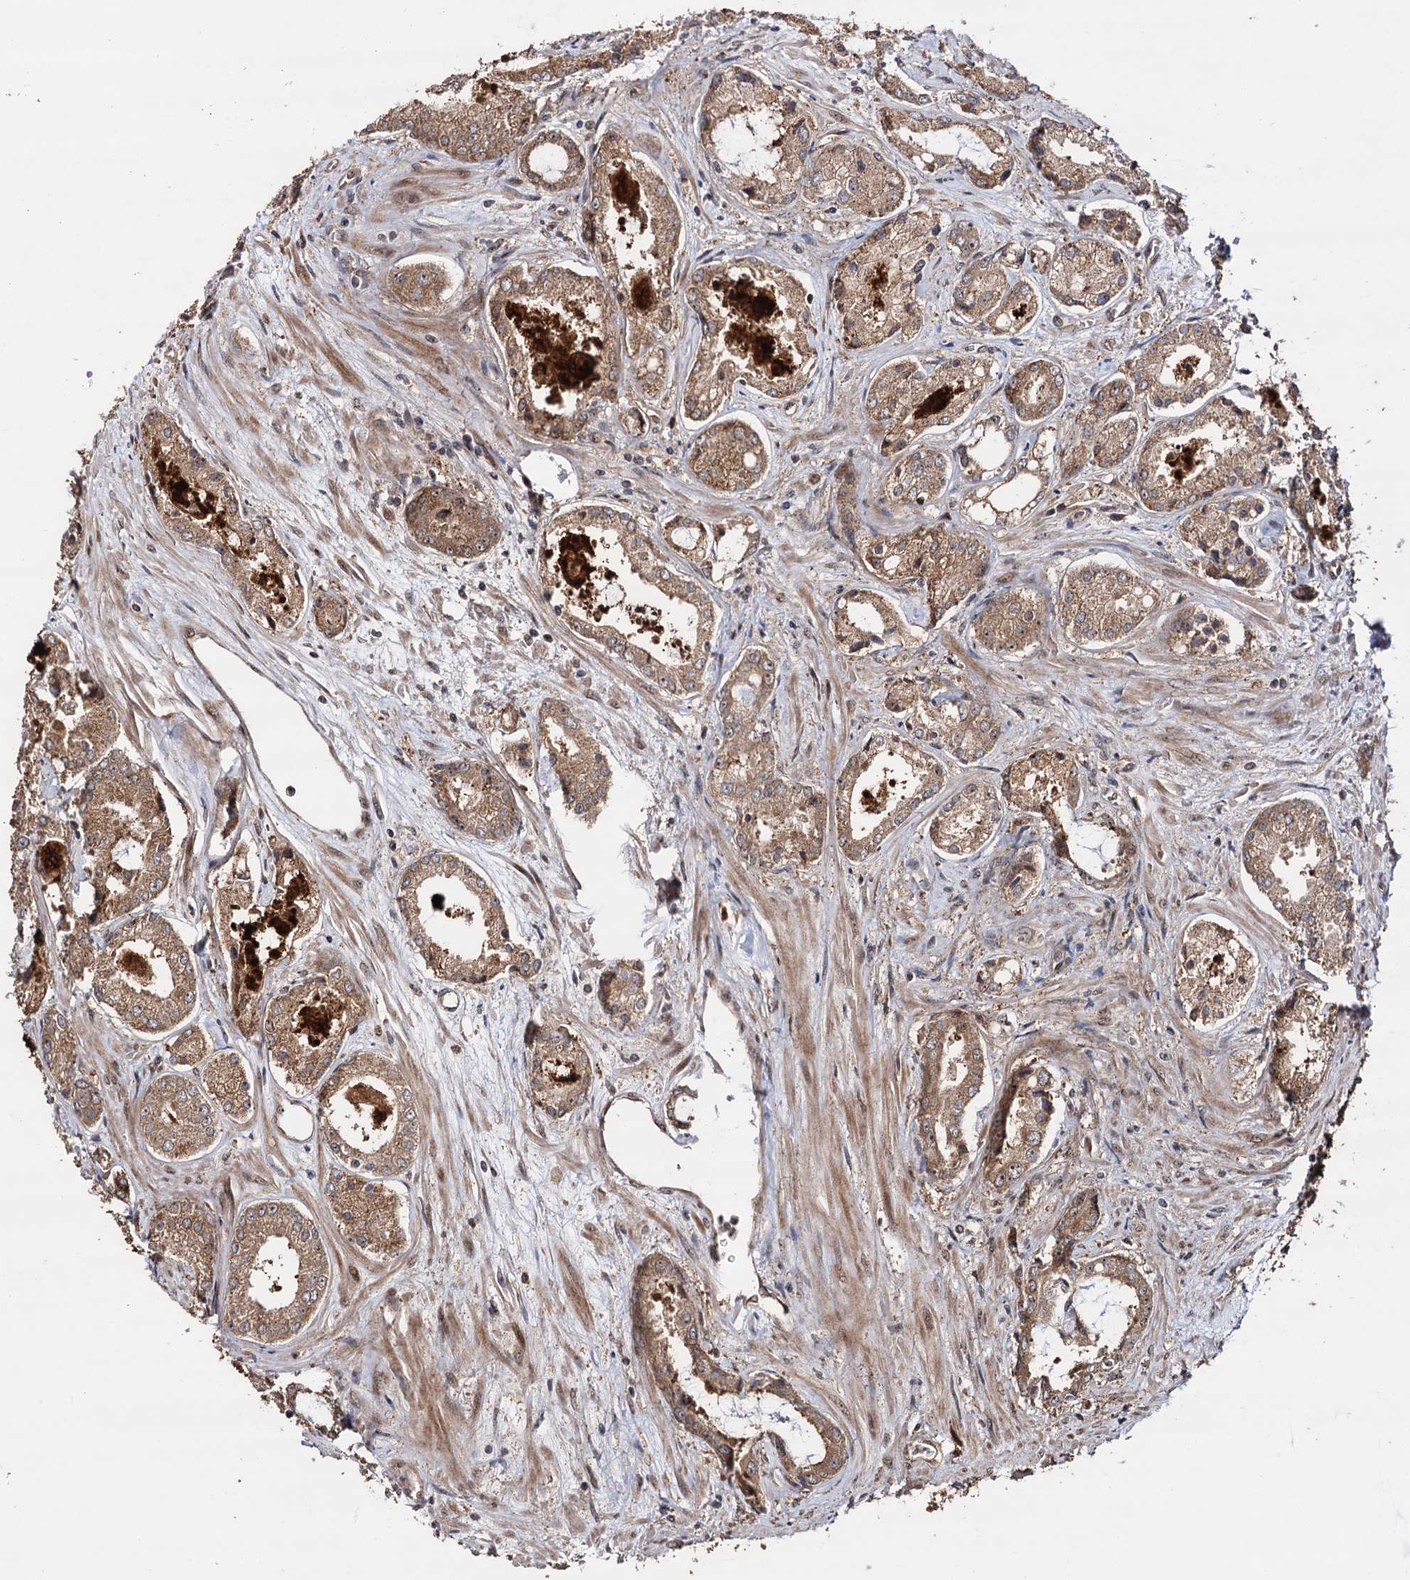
{"staining": {"intensity": "moderate", "quantity": ">75%", "location": "cytoplasmic/membranous"}, "tissue": "prostate cancer", "cell_type": "Tumor cells", "image_type": "cancer", "snomed": [{"axis": "morphology", "description": "Adenocarcinoma, Low grade"}, {"axis": "topography", "description": "Prostate"}], "caption": "Adenocarcinoma (low-grade) (prostate) stained with a protein marker exhibits moderate staining in tumor cells.", "gene": "PIGB", "patient": {"sex": "male", "age": 68}}